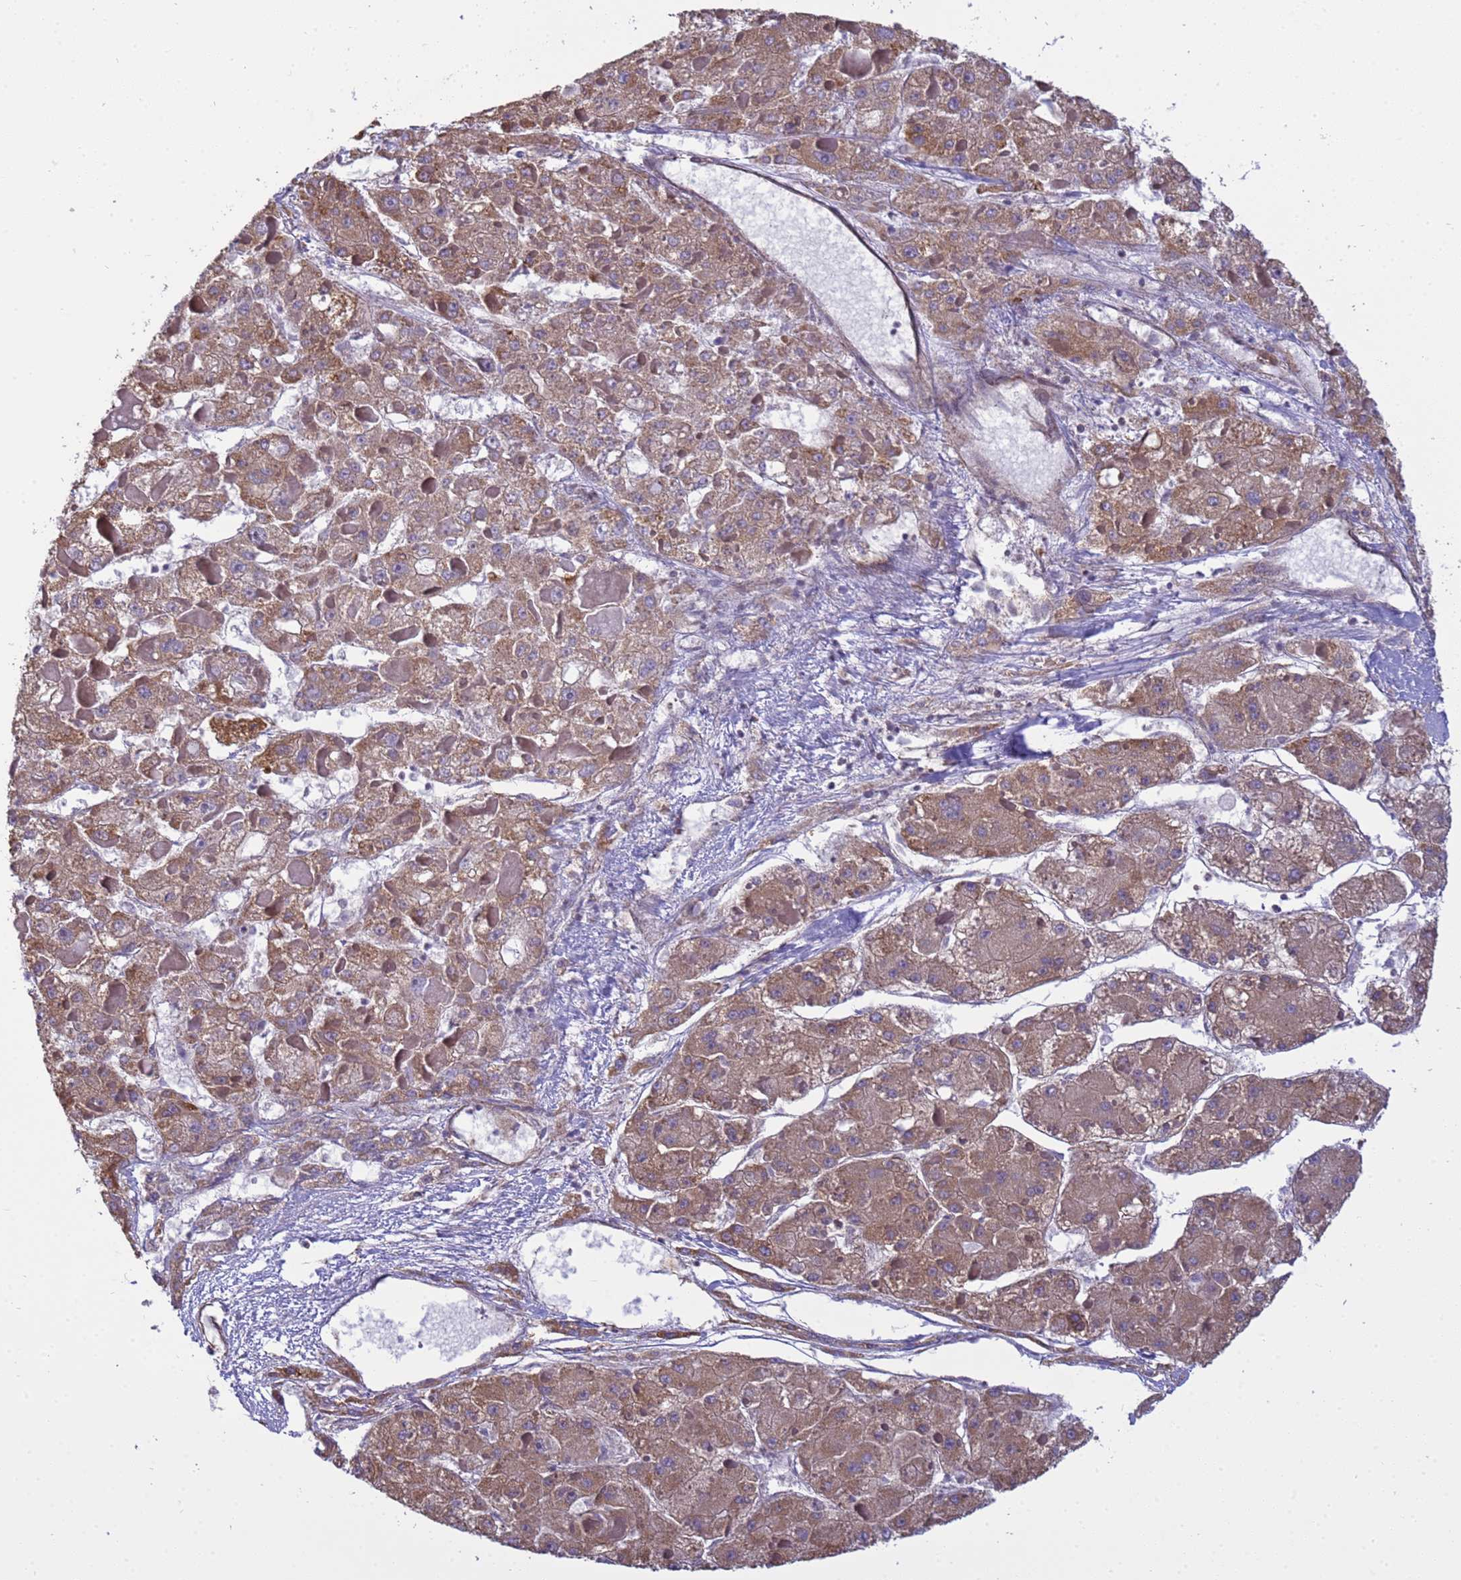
{"staining": {"intensity": "moderate", "quantity": ">75%", "location": "cytoplasmic/membranous"}, "tissue": "liver cancer", "cell_type": "Tumor cells", "image_type": "cancer", "snomed": [{"axis": "morphology", "description": "Carcinoma, Hepatocellular, NOS"}, {"axis": "topography", "description": "Liver"}], "caption": "Tumor cells display moderate cytoplasmic/membranous expression in about >75% of cells in liver cancer (hepatocellular carcinoma). (DAB (3,3'-diaminobenzidine) = brown stain, brightfield microscopy at high magnification).", "gene": "ITGB4", "patient": {"sex": "female", "age": 73}}